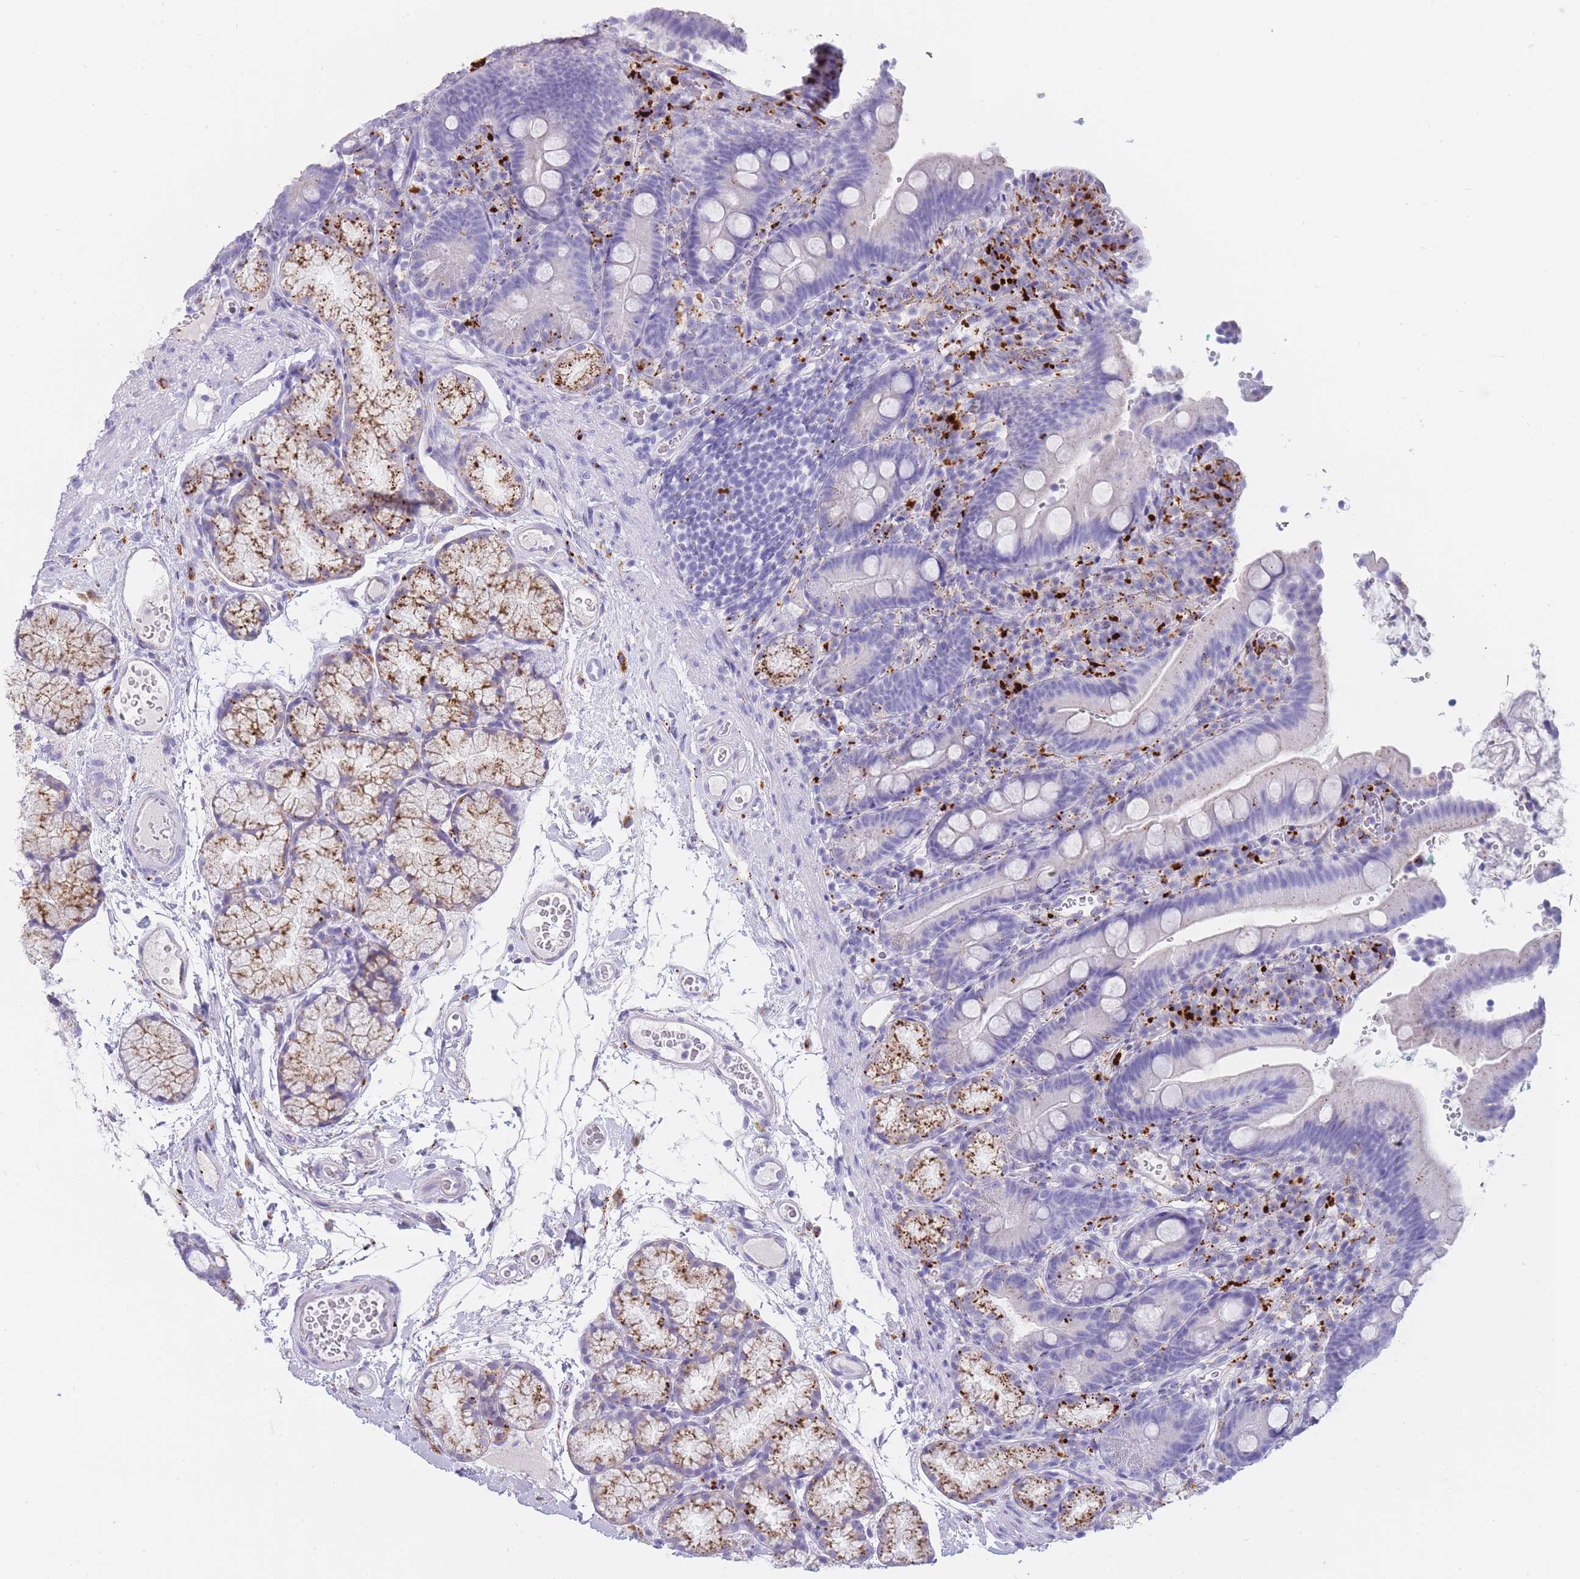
{"staining": {"intensity": "negative", "quantity": "none", "location": "none"}, "tissue": "duodenum", "cell_type": "Glandular cells", "image_type": "normal", "snomed": [{"axis": "morphology", "description": "Normal tissue, NOS"}, {"axis": "topography", "description": "Duodenum"}], "caption": "This is an IHC histopathology image of benign human duodenum. There is no expression in glandular cells.", "gene": "GAA", "patient": {"sex": "female", "age": 67}}